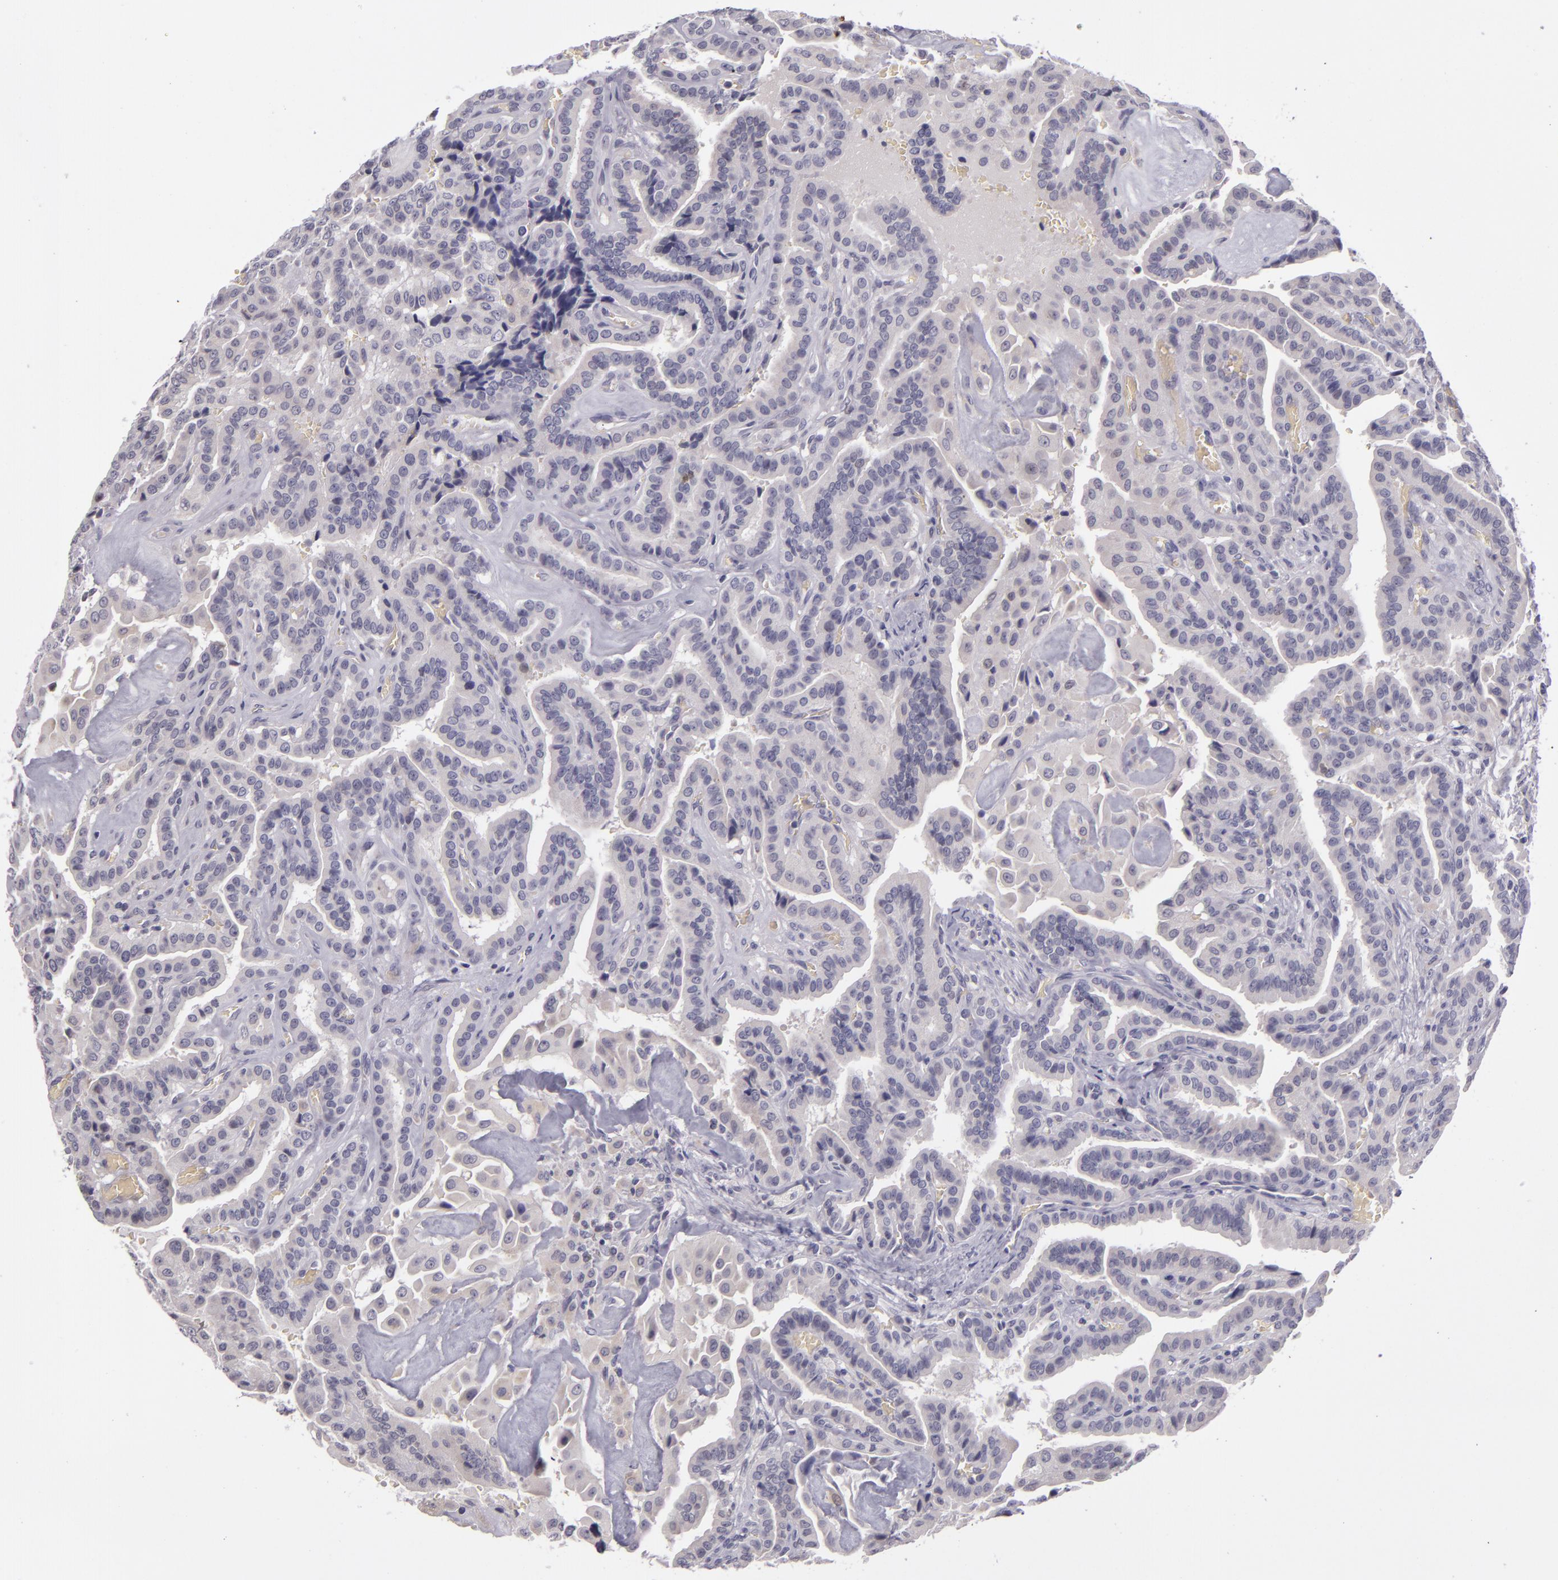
{"staining": {"intensity": "negative", "quantity": "none", "location": "none"}, "tissue": "thyroid cancer", "cell_type": "Tumor cells", "image_type": "cancer", "snomed": [{"axis": "morphology", "description": "Papillary adenocarcinoma, NOS"}, {"axis": "topography", "description": "Thyroid gland"}], "caption": "DAB immunohistochemical staining of thyroid papillary adenocarcinoma reveals no significant staining in tumor cells.", "gene": "SNCB", "patient": {"sex": "male", "age": 87}}